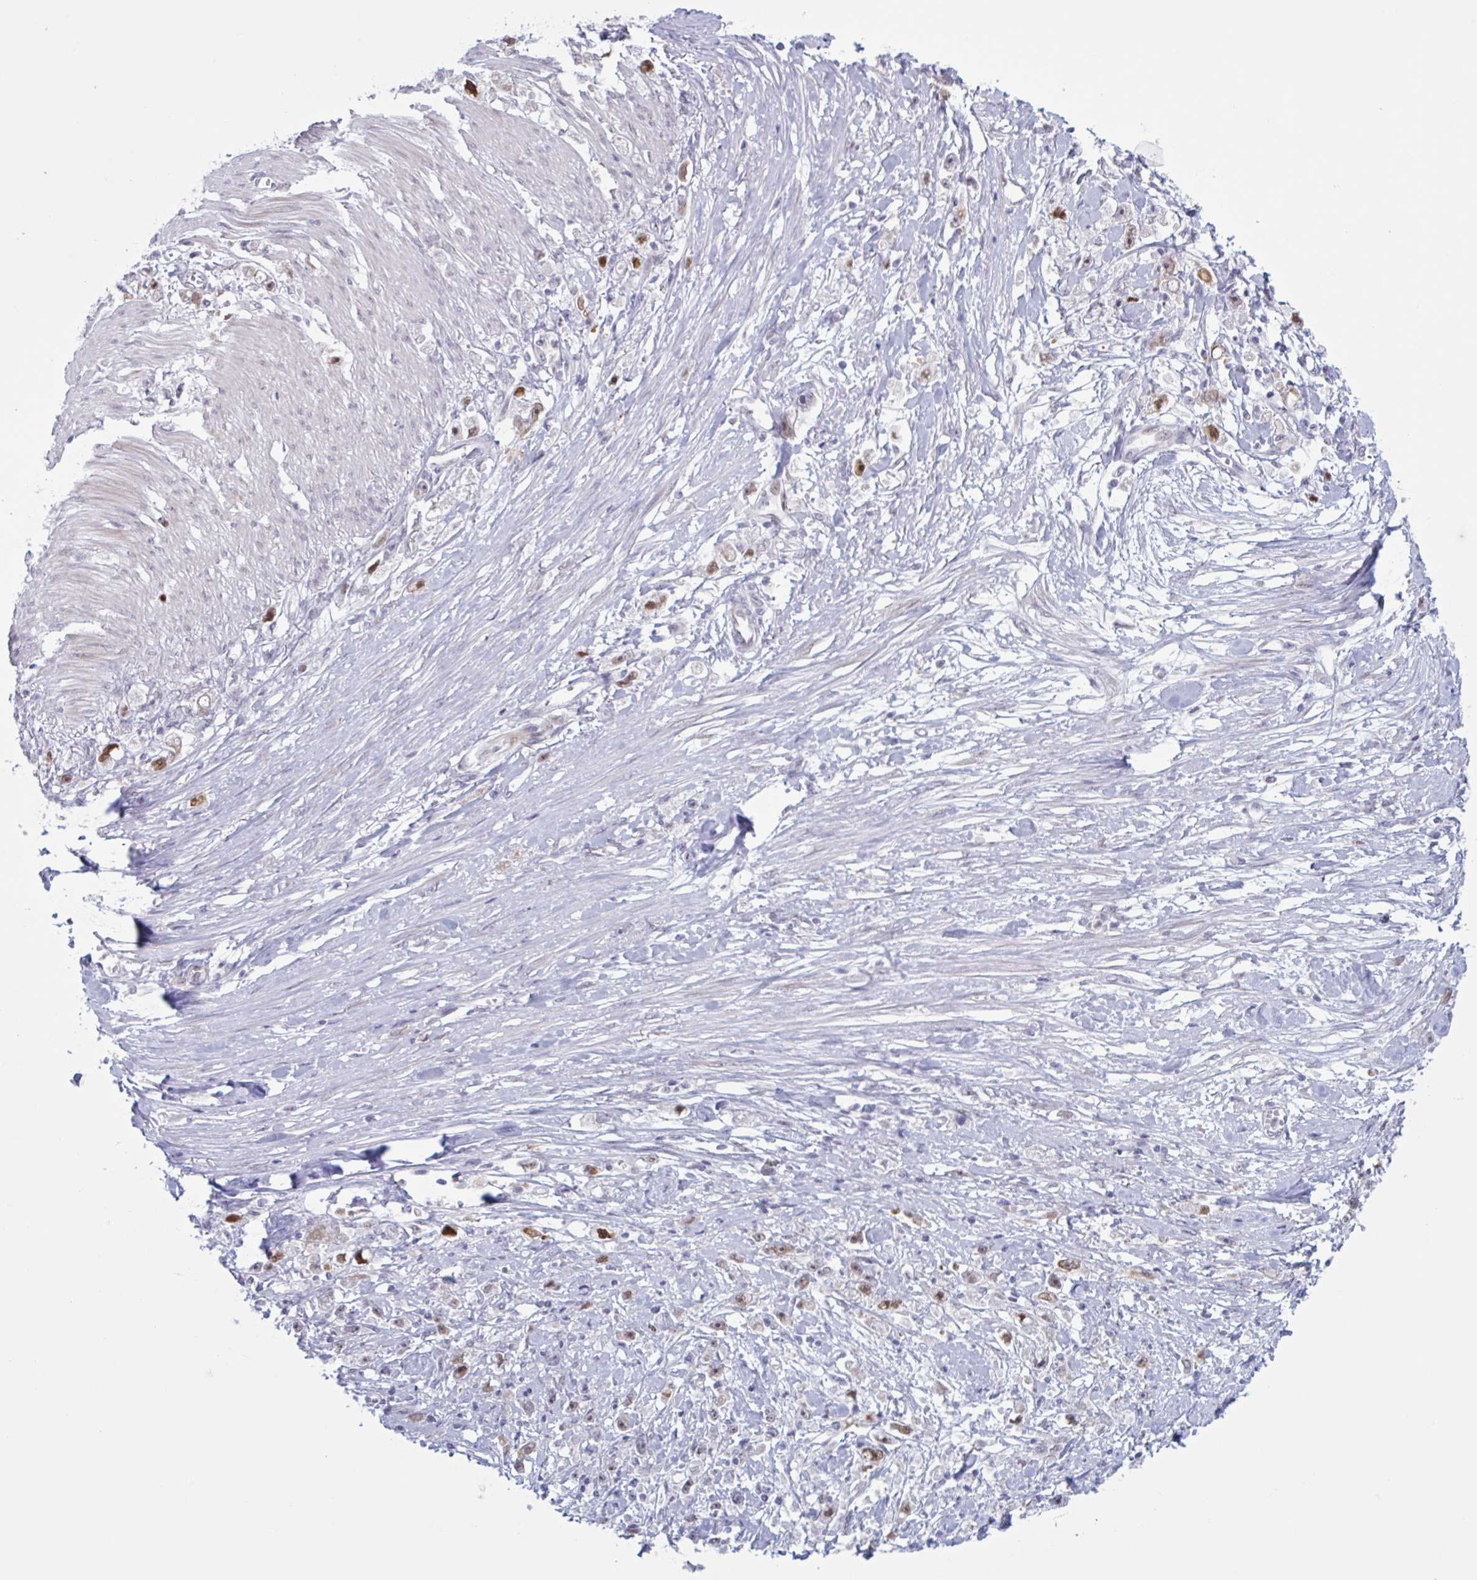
{"staining": {"intensity": "moderate", "quantity": "25%-75%", "location": "nuclear"}, "tissue": "stomach cancer", "cell_type": "Tumor cells", "image_type": "cancer", "snomed": [{"axis": "morphology", "description": "Adenocarcinoma, NOS"}, {"axis": "topography", "description": "Stomach"}], "caption": "Protein staining of stomach adenocarcinoma tissue displays moderate nuclear staining in about 25%-75% of tumor cells. Using DAB (3,3'-diaminobenzidine) (brown) and hematoxylin (blue) stains, captured at high magnification using brightfield microscopy.", "gene": "PRMT6", "patient": {"sex": "female", "age": 59}}